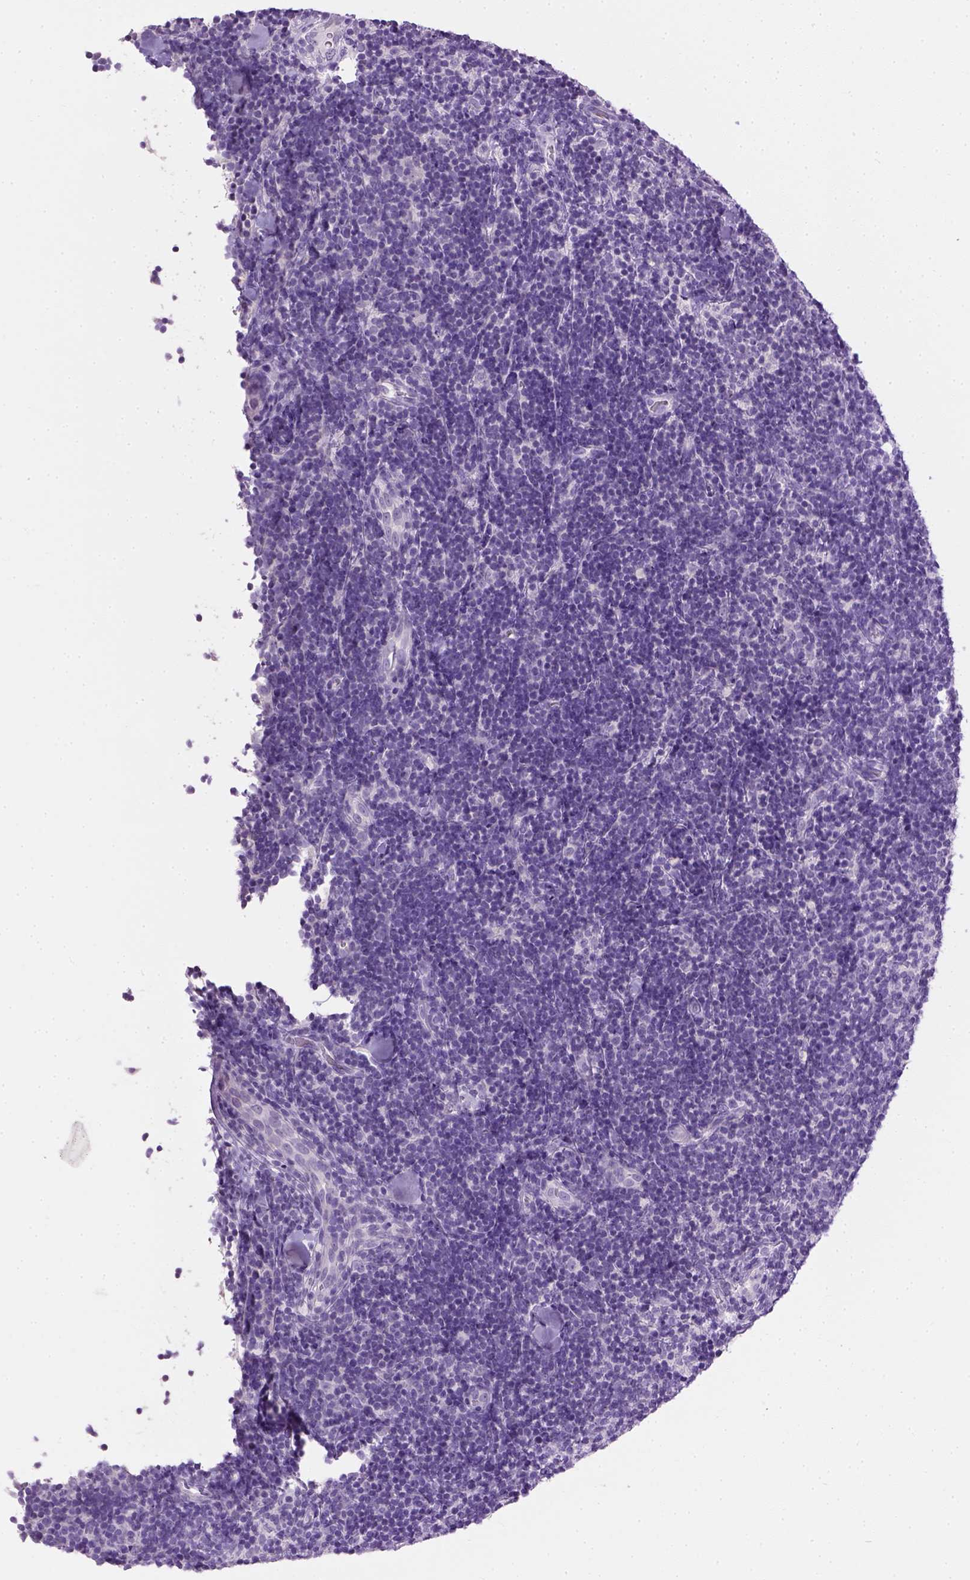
{"staining": {"intensity": "negative", "quantity": "none", "location": "none"}, "tissue": "lymphoma", "cell_type": "Tumor cells", "image_type": "cancer", "snomed": [{"axis": "morphology", "description": "Malignant lymphoma, non-Hodgkin's type, Low grade"}, {"axis": "topography", "description": "Lymph node"}], "caption": "This is an immunohistochemistry image of low-grade malignant lymphoma, non-Hodgkin's type. There is no expression in tumor cells.", "gene": "CYP24A1", "patient": {"sex": "female", "age": 56}}